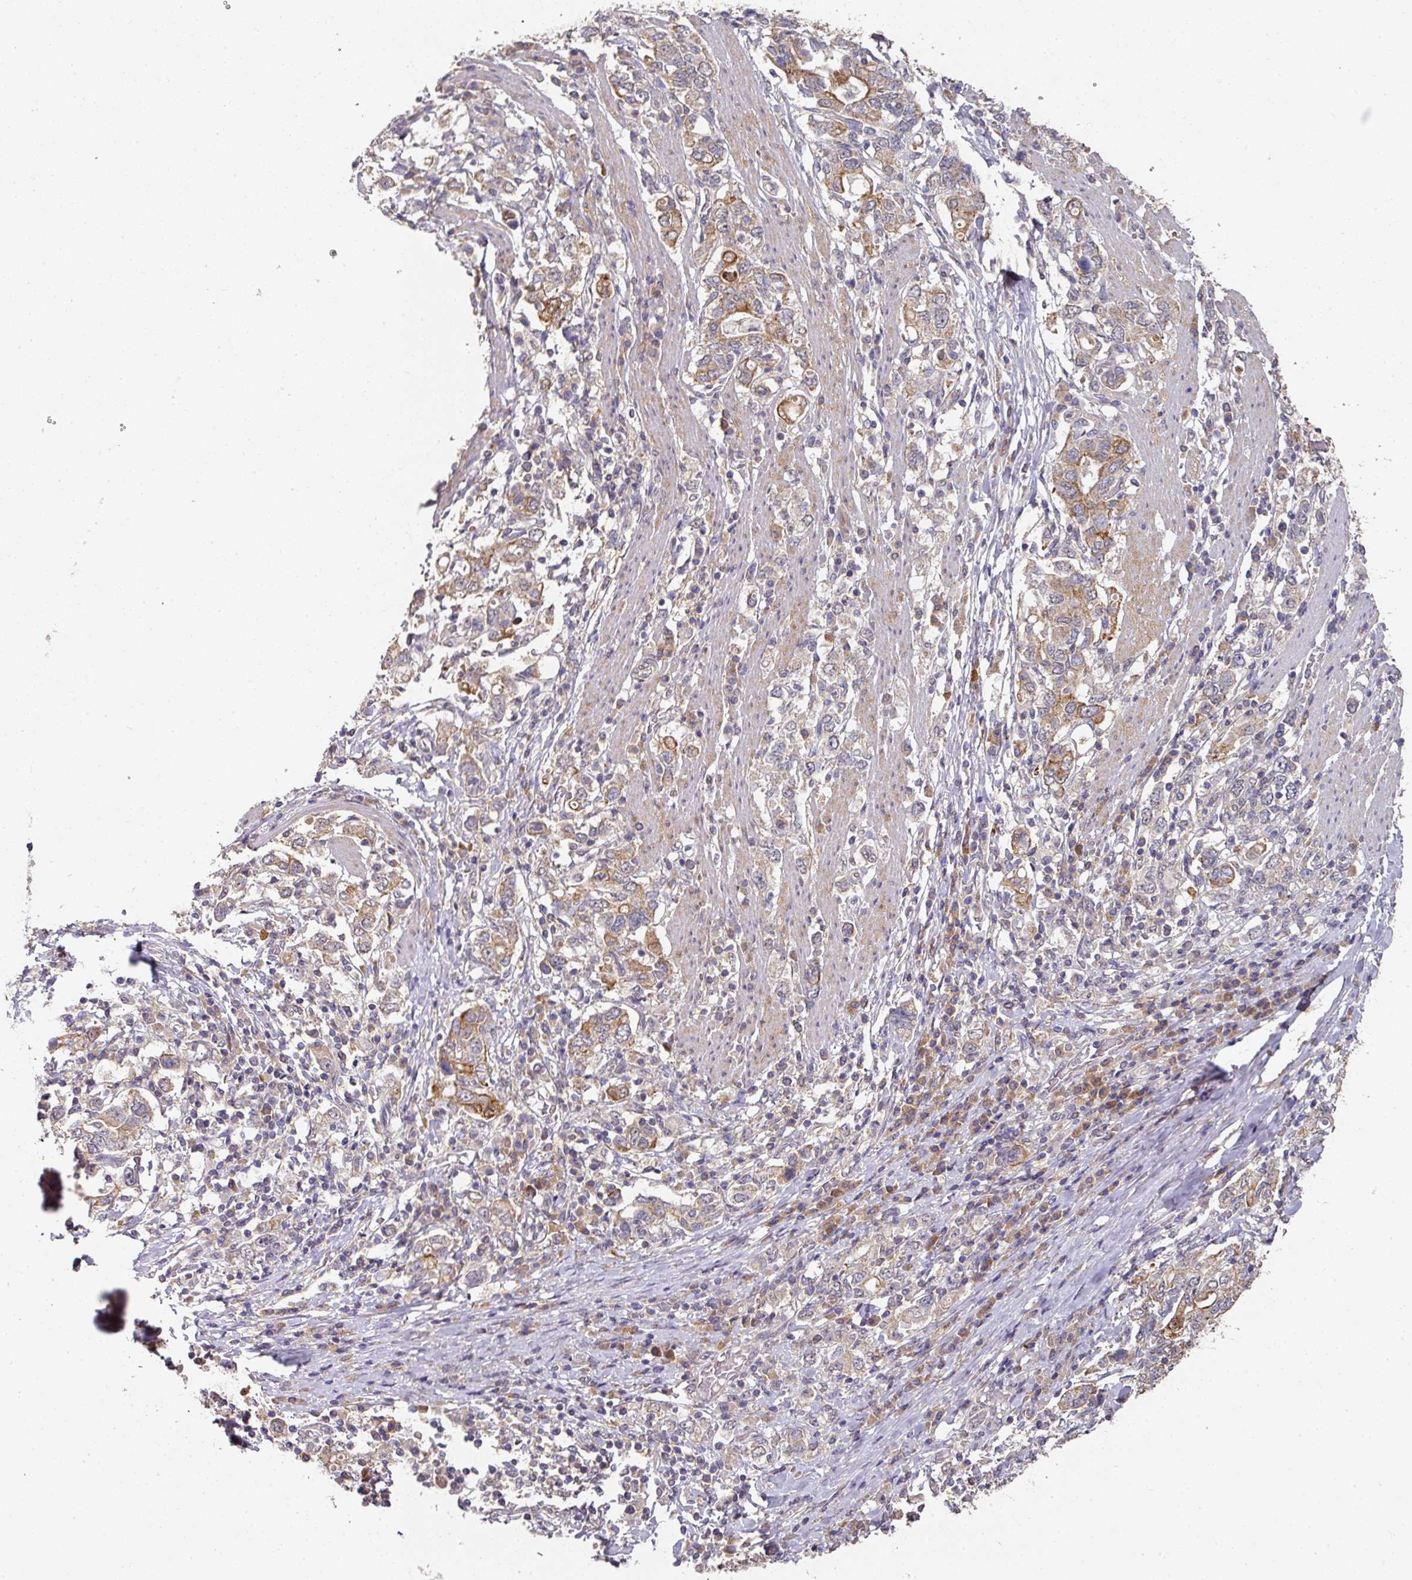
{"staining": {"intensity": "moderate", "quantity": "25%-75%", "location": "cytoplasmic/membranous"}, "tissue": "stomach cancer", "cell_type": "Tumor cells", "image_type": "cancer", "snomed": [{"axis": "morphology", "description": "Adenocarcinoma, NOS"}, {"axis": "topography", "description": "Stomach, upper"}, {"axis": "topography", "description": "Stomach"}], "caption": "Brown immunohistochemical staining in human stomach cancer demonstrates moderate cytoplasmic/membranous positivity in about 25%-75% of tumor cells.", "gene": "EXTL3", "patient": {"sex": "male", "age": 62}}